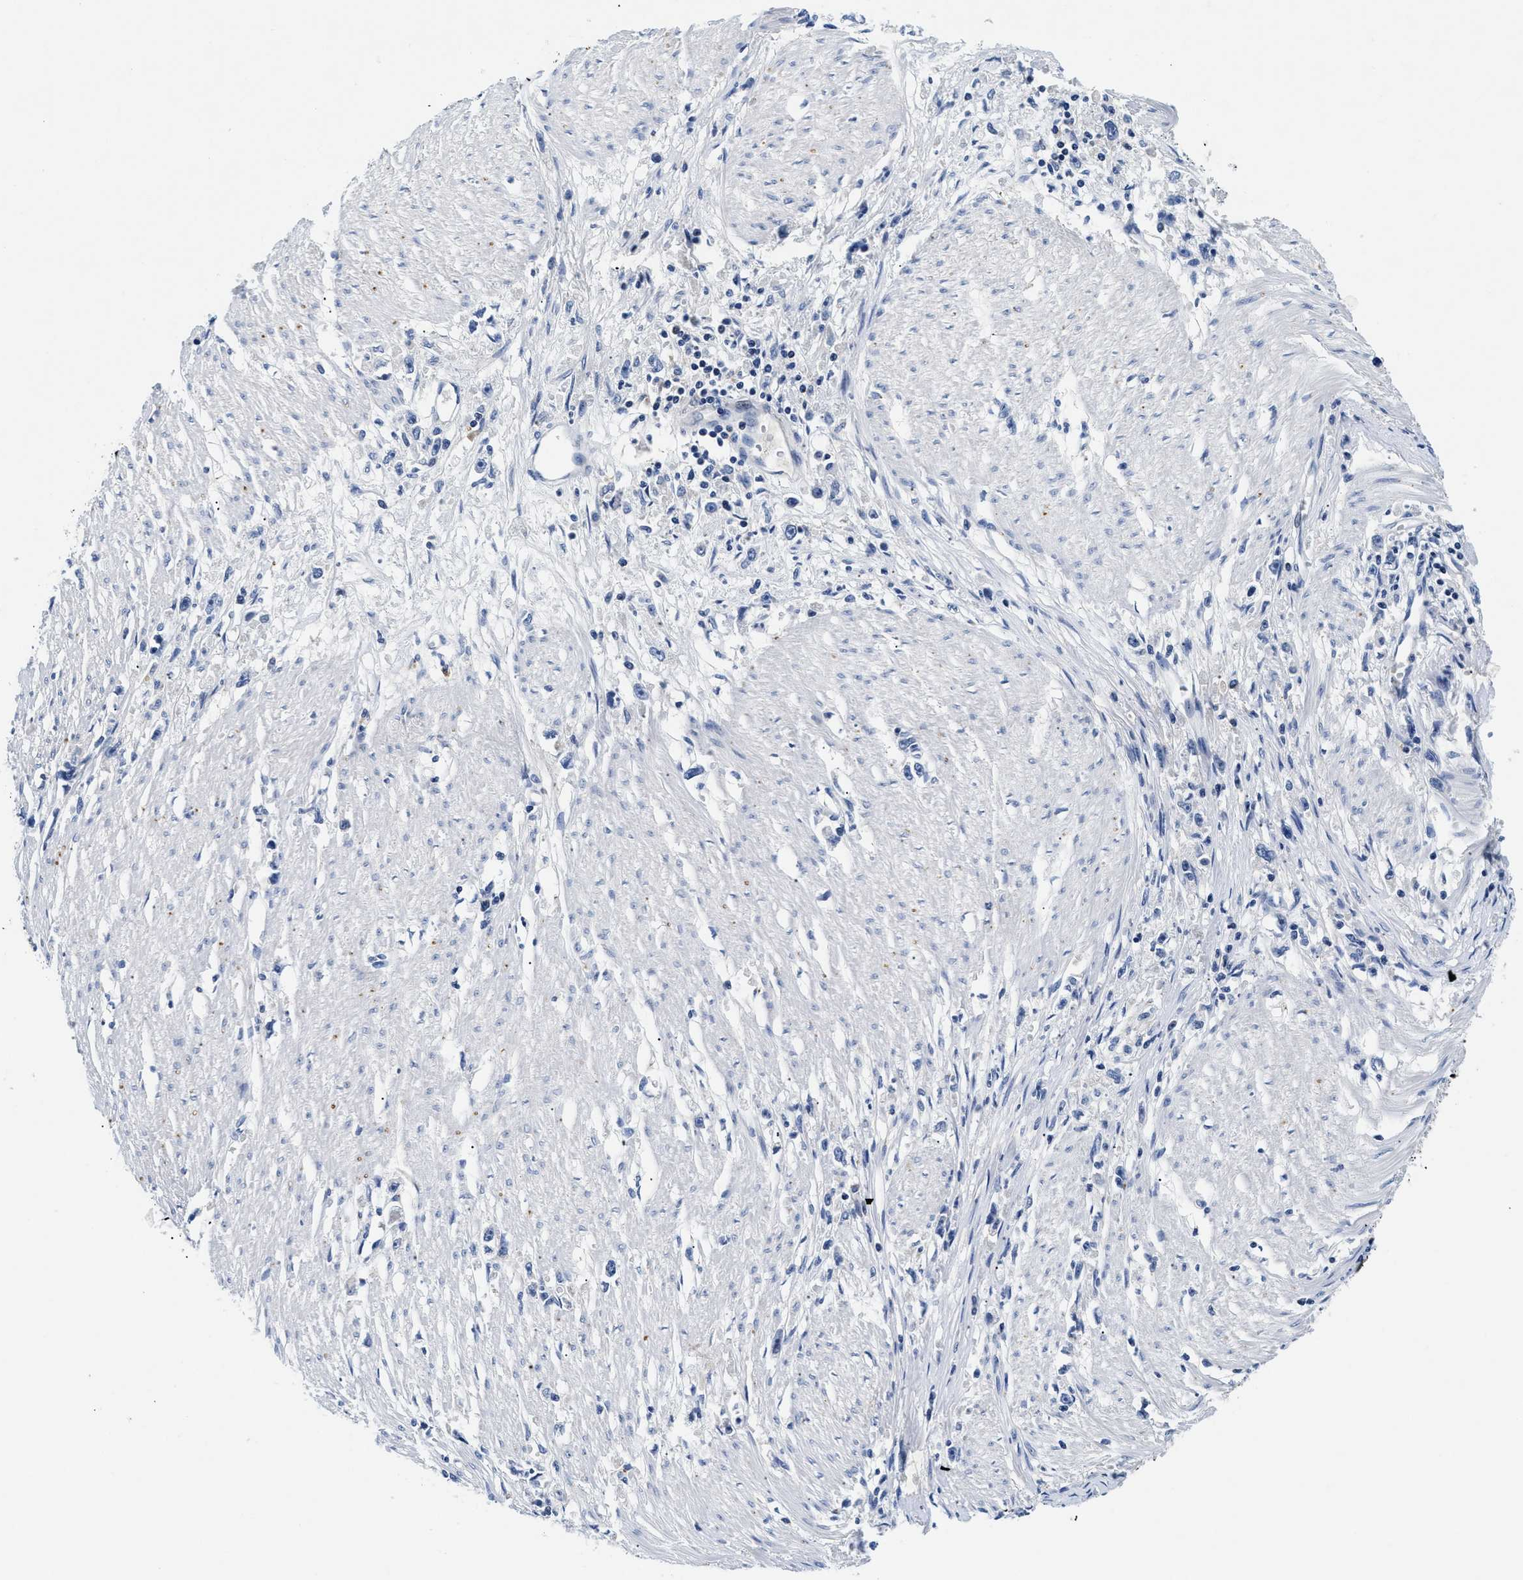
{"staining": {"intensity": "negative", "quantity": "none", "location": "none"}, "tissue": "stomach cancer", "cell_type": "Tumor cells", "image_type": "cancer", "snomed": [{"axis": "morphology", "description": "Adenocarcinoma, NOS"}, {"axis": "topography", "description": "Stomach"}], "caption": "This is an immunohistochemistry photomicrograph of human stomach cancer (adenocarcinoma). There is no staining in tumor cells.", "gene": "MEA1", "patient": {"sex": "female", "age": 59}}